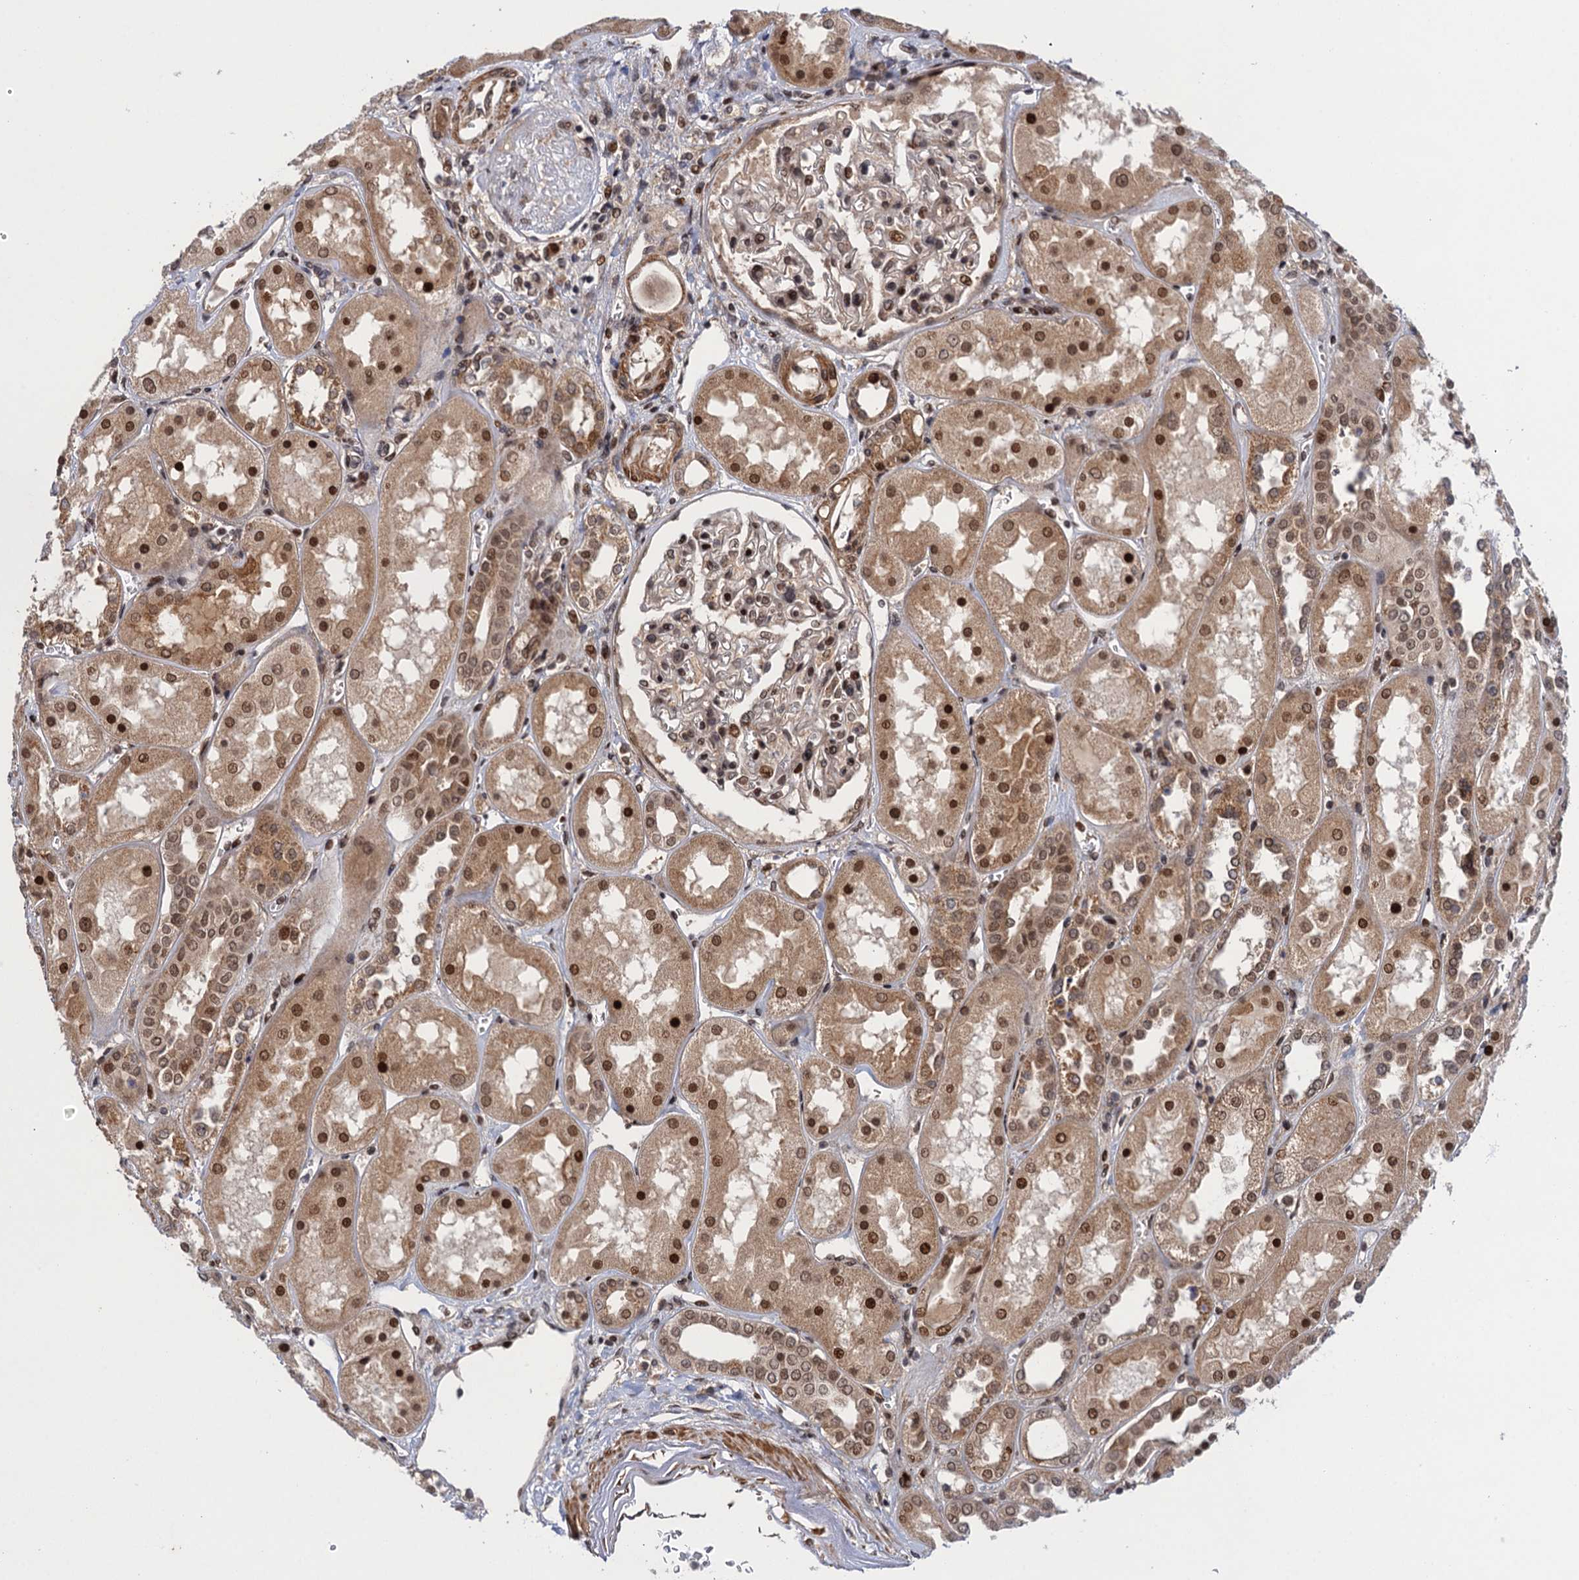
{"staining": {"intensity": "moderate", "quantity": "25%-75%", "location": "nuclear"}, "tissue": "kidney", "cell_type": "Cells in glomeruli", "image_type": "normal", "snomed": [{"axis": "morphology", "description": "Normal tissue, NOS"}, {"axis": "topography", "description": "Kidney"}], "caption": "Cells in glomeruli display medium levels of moderate nuclear positivity in about 25%-75% of cells in unremarkable kidney. Using DAB (3,3'-diaminobenzidine) (brown) and hematoxylin (blue) stains, captured at high magnification using brightfield microscopy.", "gene": "NEK8", "patient": {"sex": "male", "age": 70}}